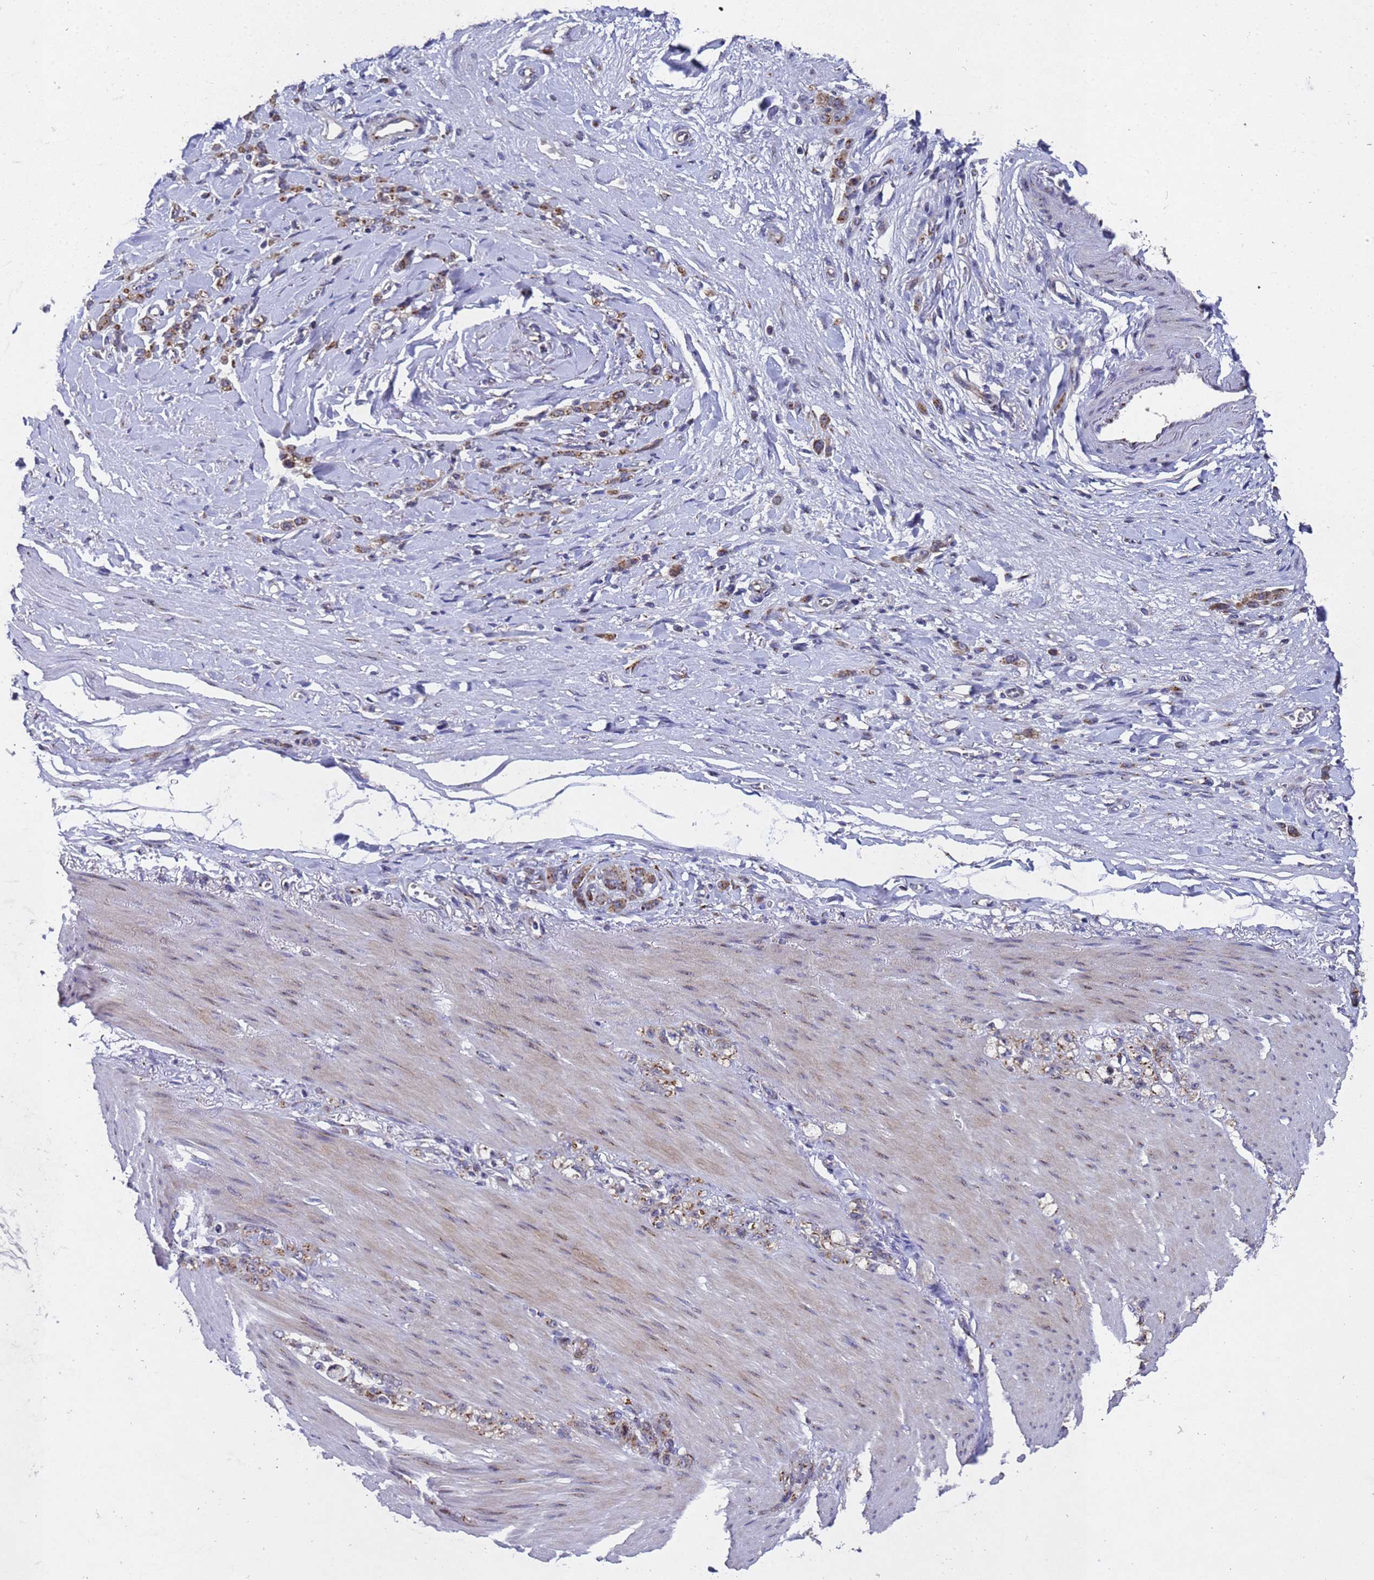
{"staining": {"intensity": "moderate", "quantity": ">75%", "location": "cytoplasmic/membranous"}, "tissue": "stomach cancer", "cell_type": "Tumor cells", "image_type": "cancer", "snomed": [{"axis": "morphology", "description": "Normal tissue, NOS"}, {"axis": "morphology", "description": "Adenocarcinoma, NOS"}, {"axis": "topography", "description": "Stomach"}], "caption": "Immunohistochemistry of human stomach cancer shows medium levels of moderate cytoplasmic/membranous expression in about >75% of tumor cells. (Brightfield microscopy of DAB IHC at high magnification).", "gene": "NSUN6", "patient": {"sex": "male", "age": 82}}